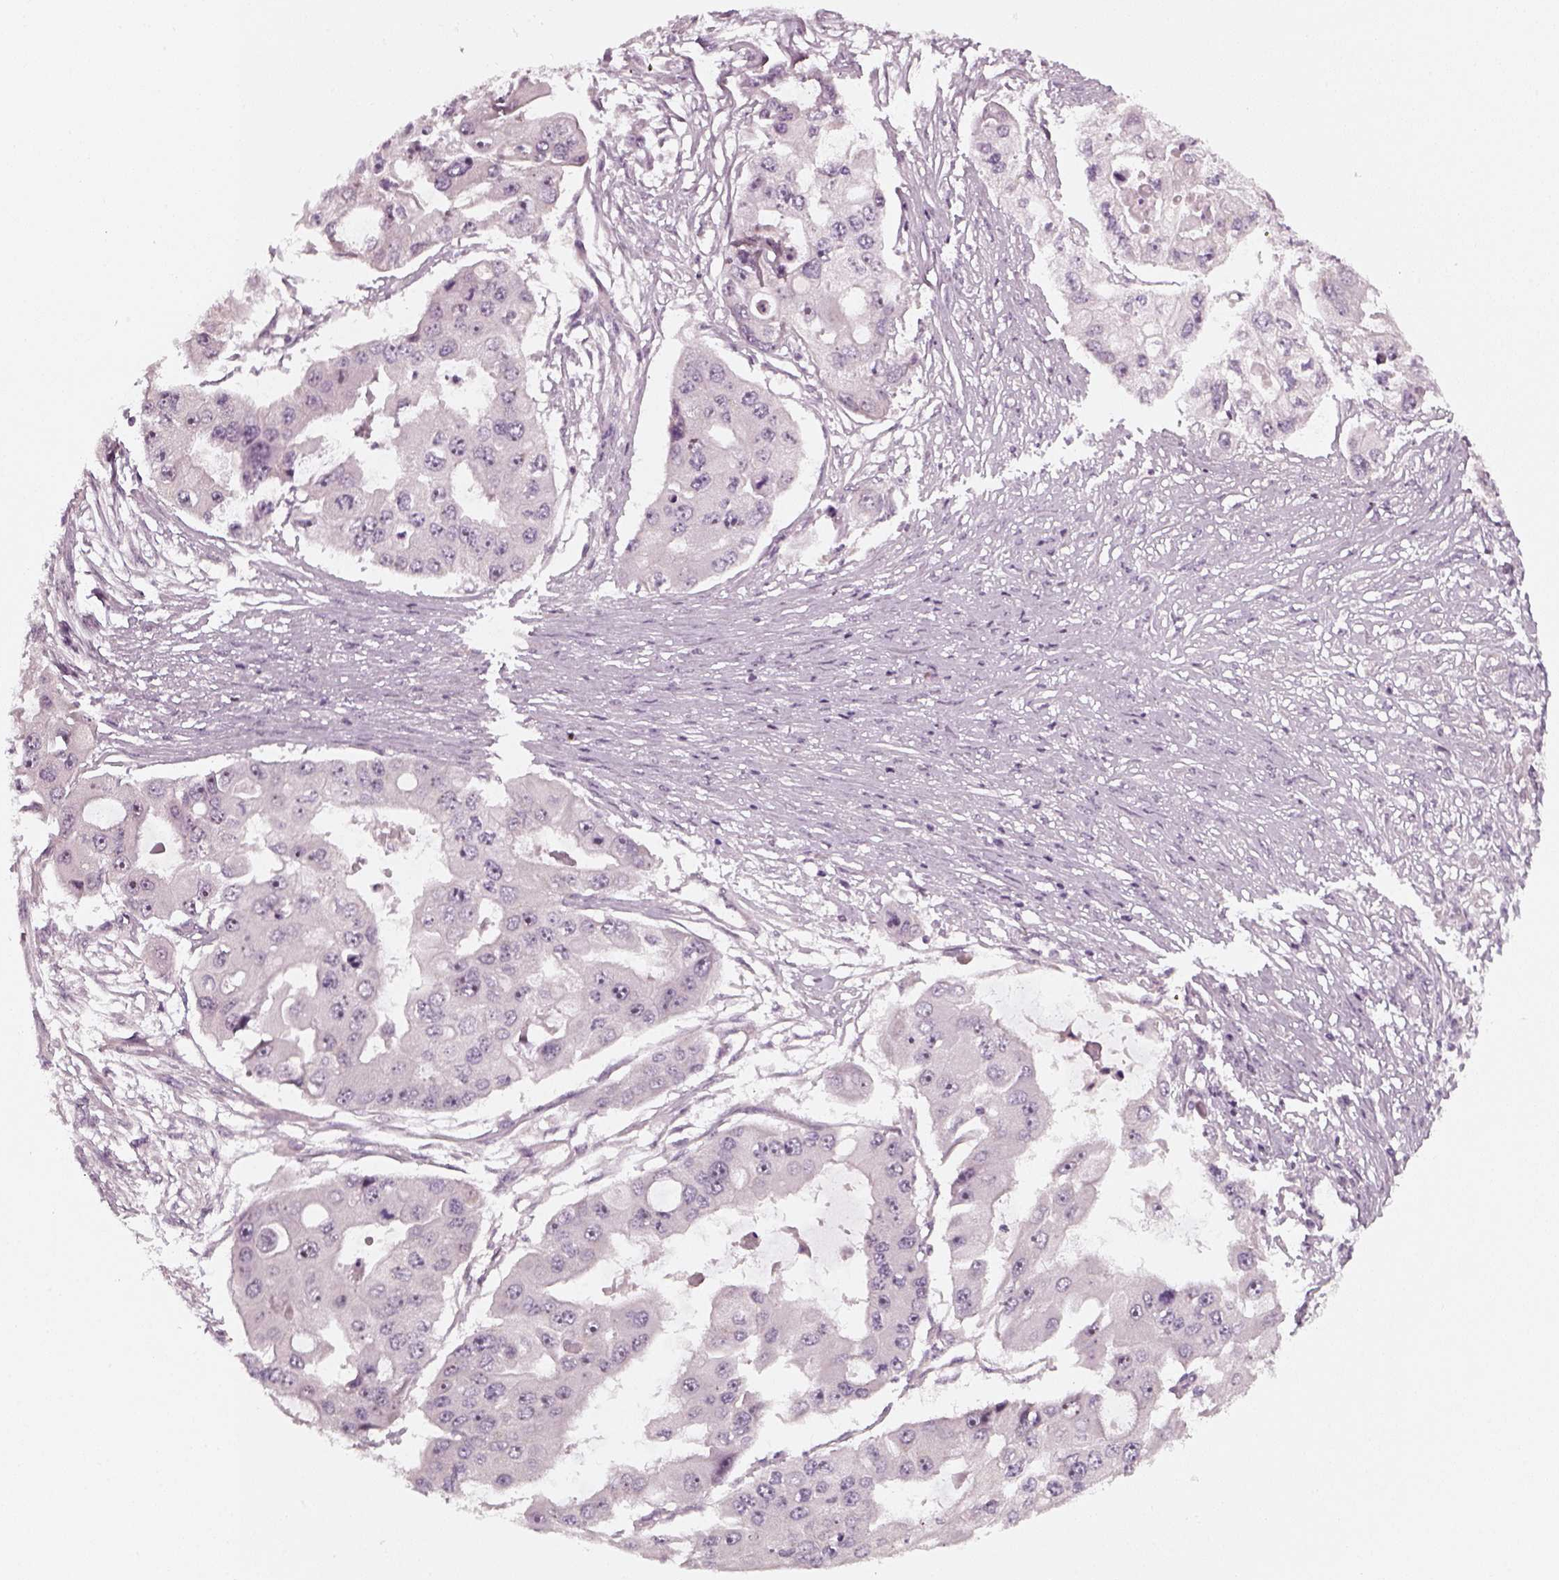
{"staining": {"intensity": "negative", "quantity": "none", "location": "none"}, "tissue": "ovarian cancer", "cell_type": "Tumor cells", "image_type": "cancer", "snomed": [{"axis": "morphology", "description": "Cystadenocarcinoma, serous, NOS"}, {"axis": "topography", "description": "Ovary"}], "caption": "Immunohistochemistry (IHC) photomicrograph of neoplastic tissue: human ovarian cancer stained with DAB (3,3'-diaminobenzidine) reveals no significant protein positivity in tumor cells.", "gene": "PNMT", "patient": {"sex": "female", "age": 56}}